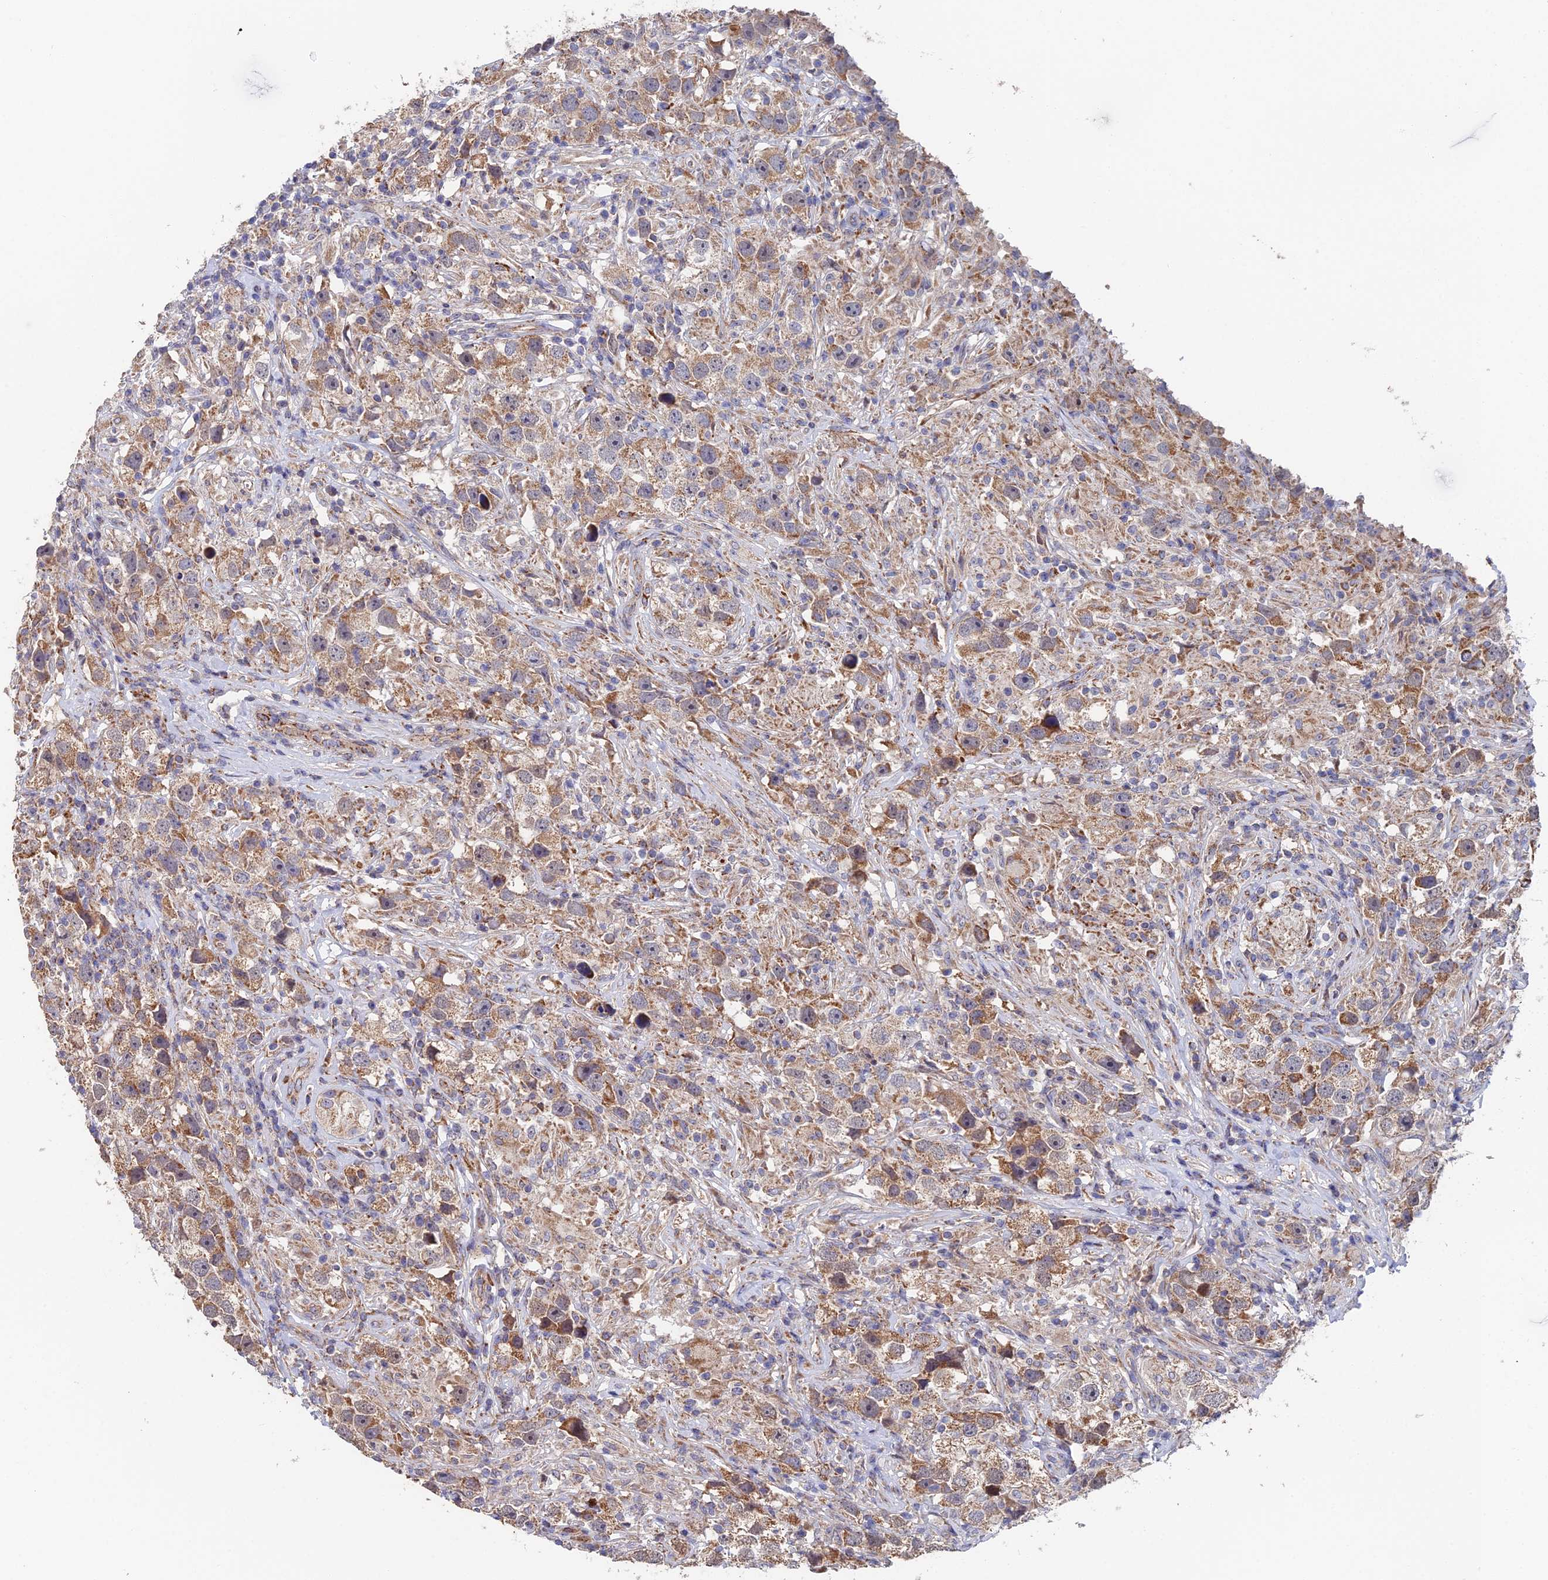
{"staining": {"intensity": "moderate", "quantity": ">75%", "location": "cytoplasmic/membranous"}, "tissue": "testis cancer", "cell_type": "Tumor cells", "image_type": "cancer", "snomed": [{"axis": "morphology", "description": "Seminoma, NOS"}, {"axis": "topography", "description": "Testis"}], "caption": "This is an image of immunohistochemistry staining of testis seminoma, which shows moderate staining in the cytoplasmic/membranous of tumor cells.", "gene": "ECSIT", "patient": {"sex": "male", "age": 49}}